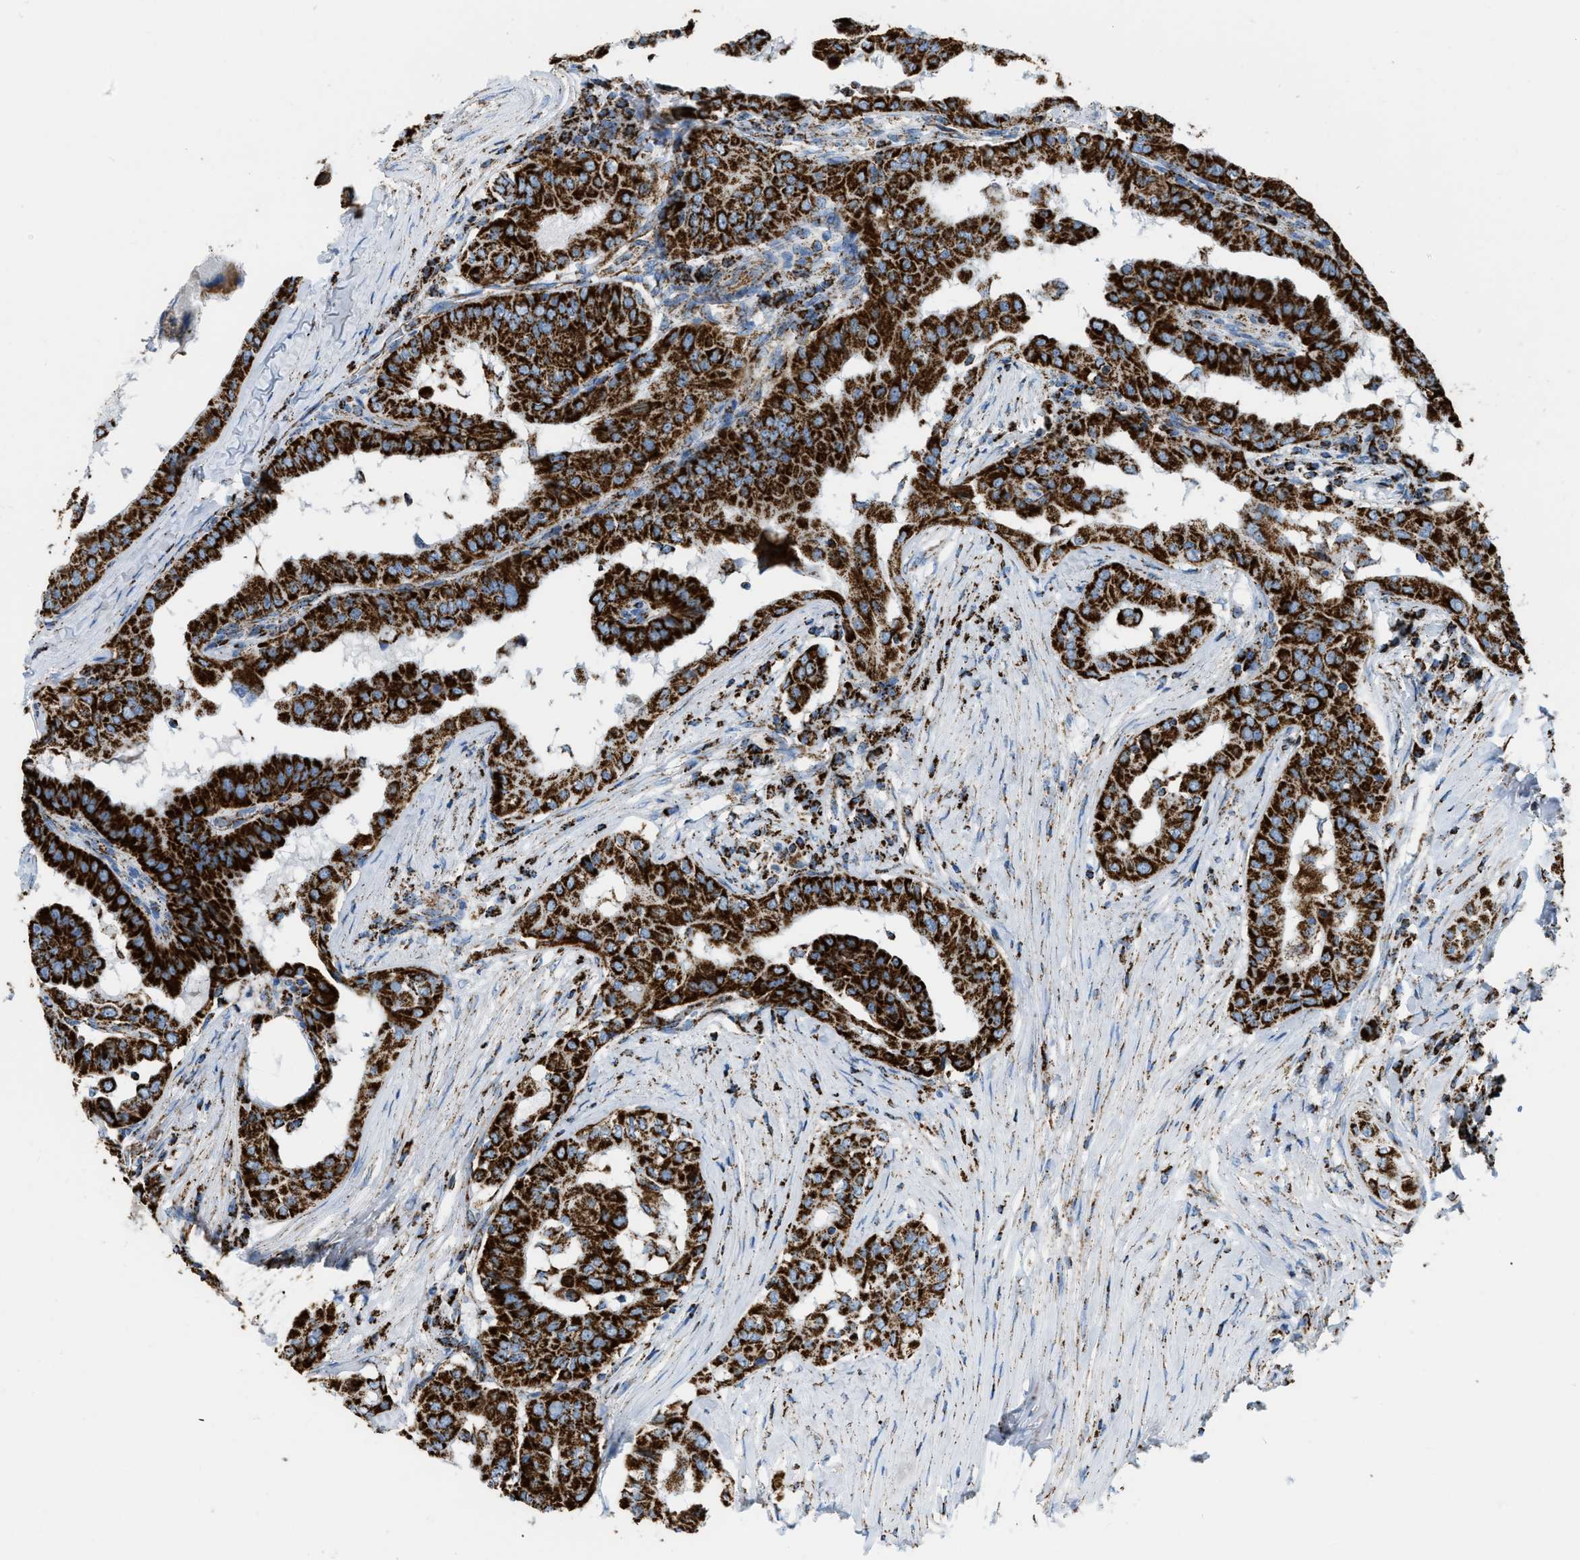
{"staining": {"intensity": "strong", "quantity": ">75%", "location": "cytoplasmic/membranous"}, "tissue": "thyroid cancer", "cell_type": "Tumor cells", "image_type": "cancer", "snomed": [{"axis": "morphology", "description": "Papillary adenocarcinoma, NOS"}, {"axis": "topography", "description": "Thyroid gland"}], "caption": "Human papillary adenocarcinoma (thyroid) stained for a protein (brown) shows strong cytoplasmic/membranous positive staining in about >75% of tumor cells.", "gene": "ETFB", "patient": {"sex": "male", "age": 33}}